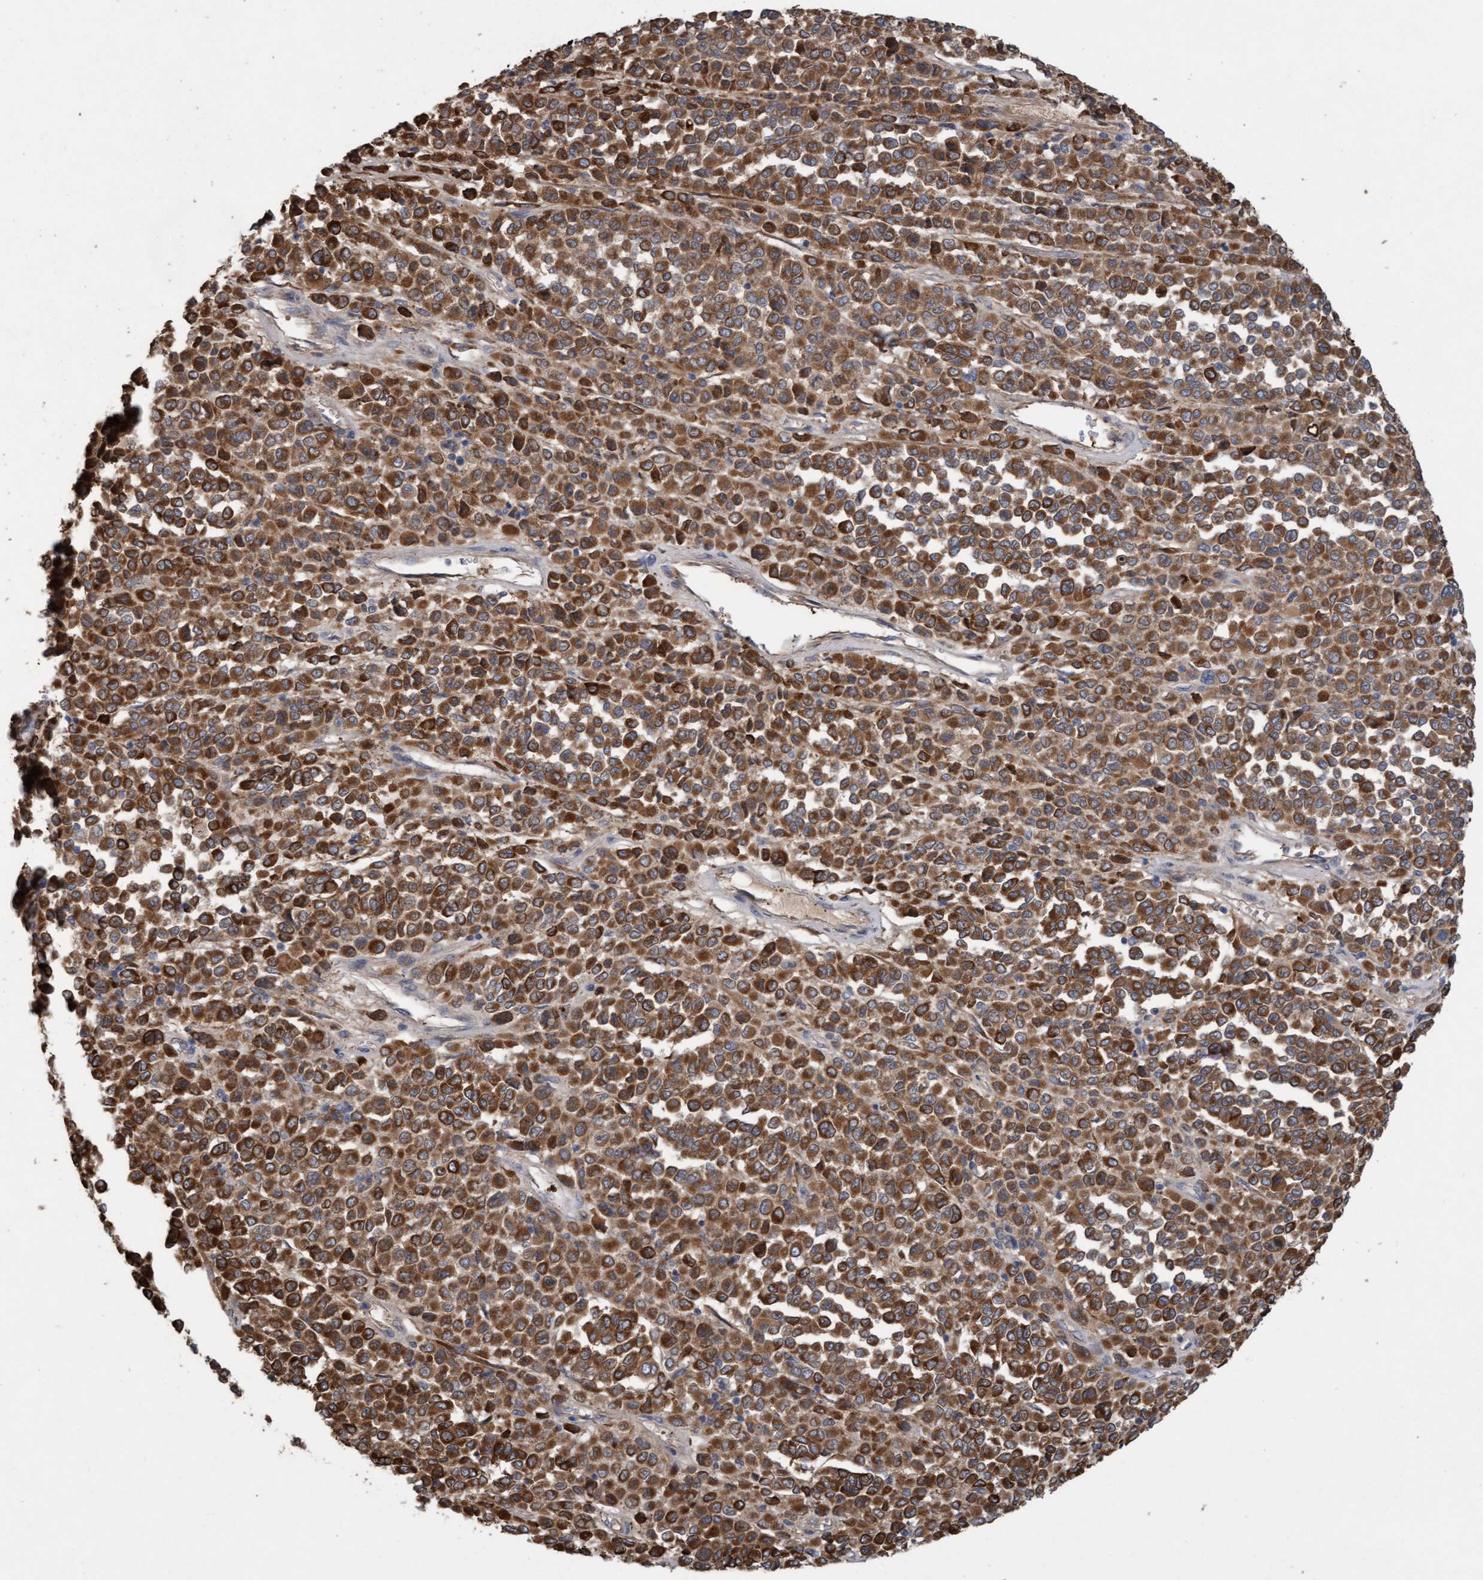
{"staining": {"intensity": "moderate", "quantity": ">75%", "location": "cytoplasmic/membranous"}, "tissue": "melanoma", "cell_type": "Tumor cells", "image_type": "cancer", "snomed": [{"axis": "morphology", "description": "Malignant melanoma, Metastatic site"}, {"axis": "topography", "description": "Pancreas"}], "caption": "Brown immunohistochemical staining in human melanoma exhibits moderate cytoplasmic/membranous staining in approximately >75% of tumor cells. (Stains: DAB in brown, nuclei in blue, Microscopy: brightfield microscopy at high magnification).", "gene": "DDHD2", "patient": {"sex": "female", "age": 30}}